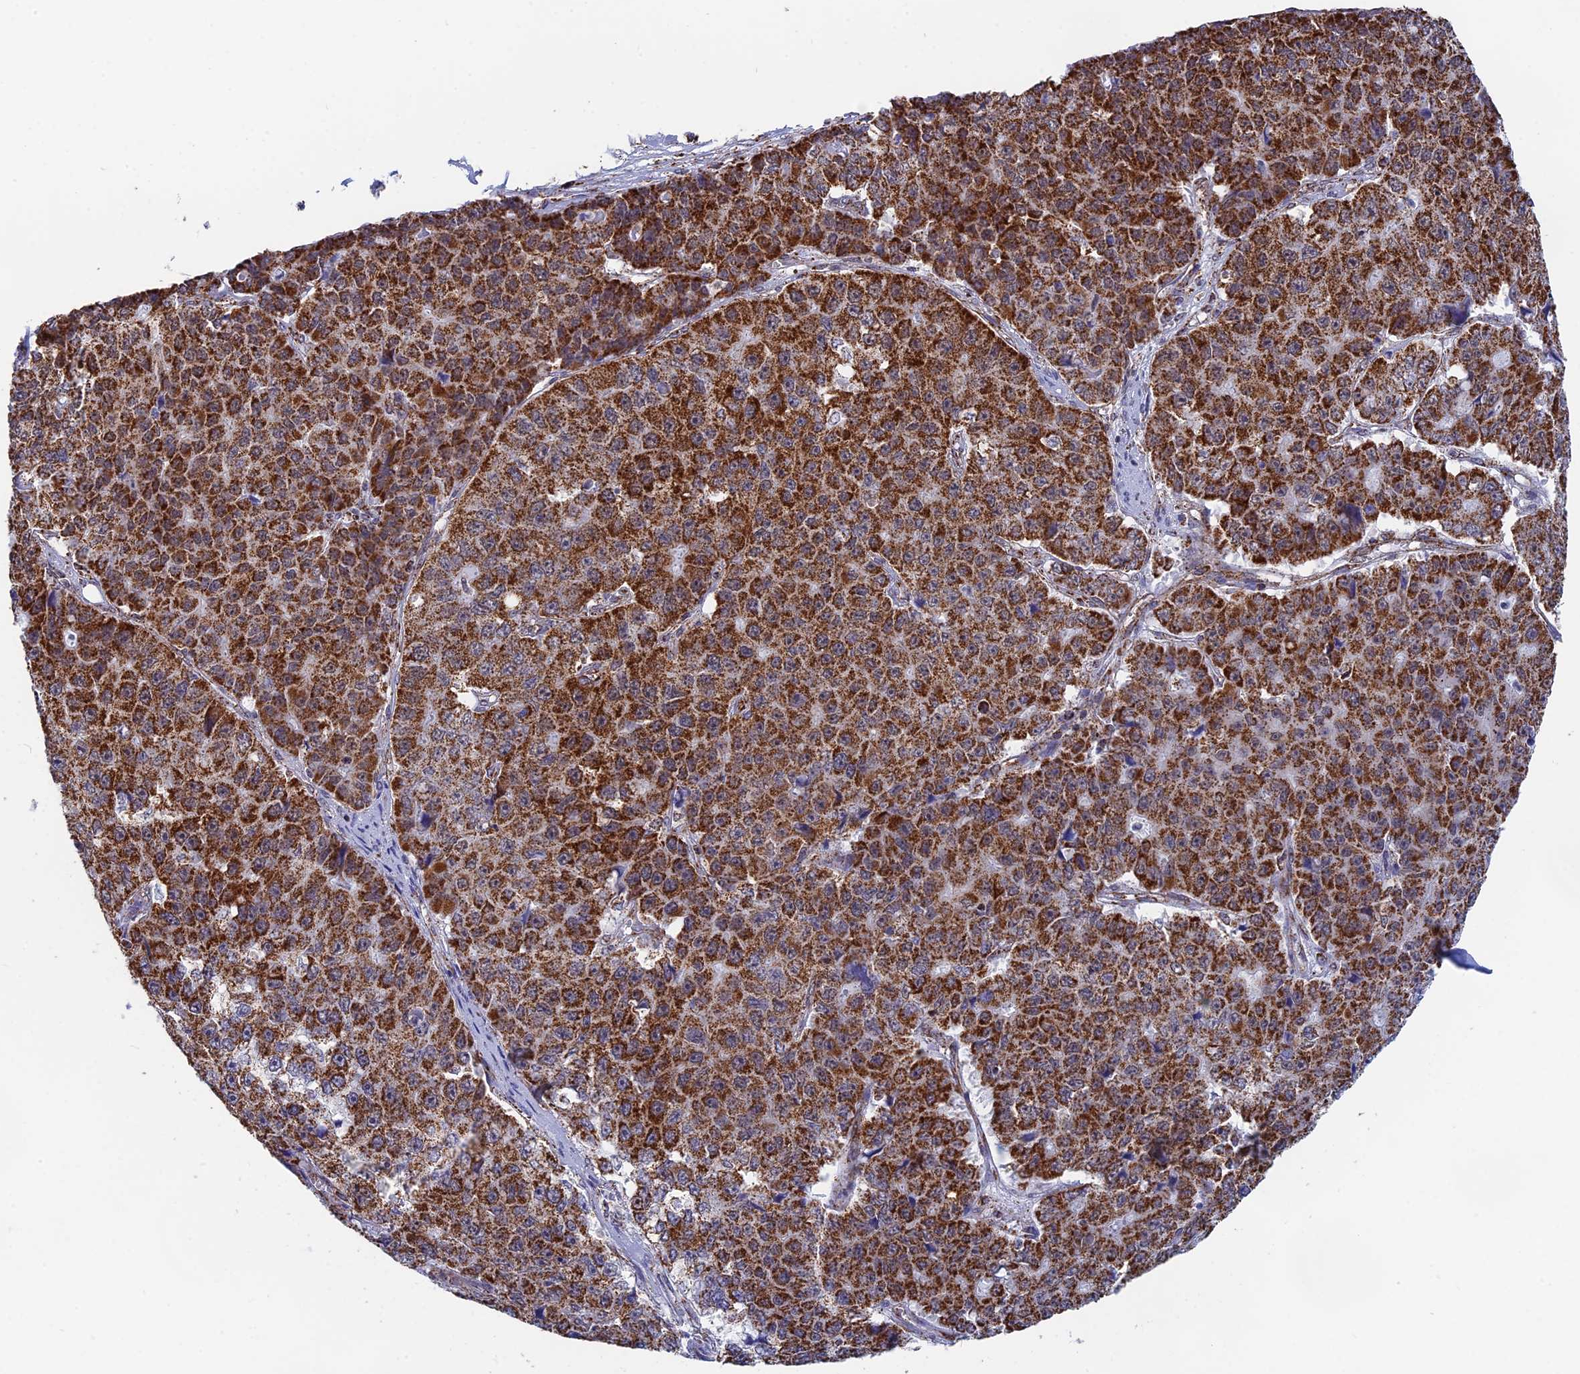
{"staining": {"intensity": "strong", "quantity": ">75%", "location": "cytoplasmic/membranous"}, "tissue": "pancreatic cancer", "cell_type": "Tumor cells", "image_type": "cancer", "snomed": [{"axis": "morphology", "description": "Adenocarcinoma, NOS"}, {"axis": "topography", "description": "Pancreas"}], "caption": "Brown immunohistochemical staining in pancreatic cancer displays strong cytoplasmic/membranous staining in approximately >75% of tumor cells.", "gene": "CDC16", "patient": {"sex": "male", "age": 50}}